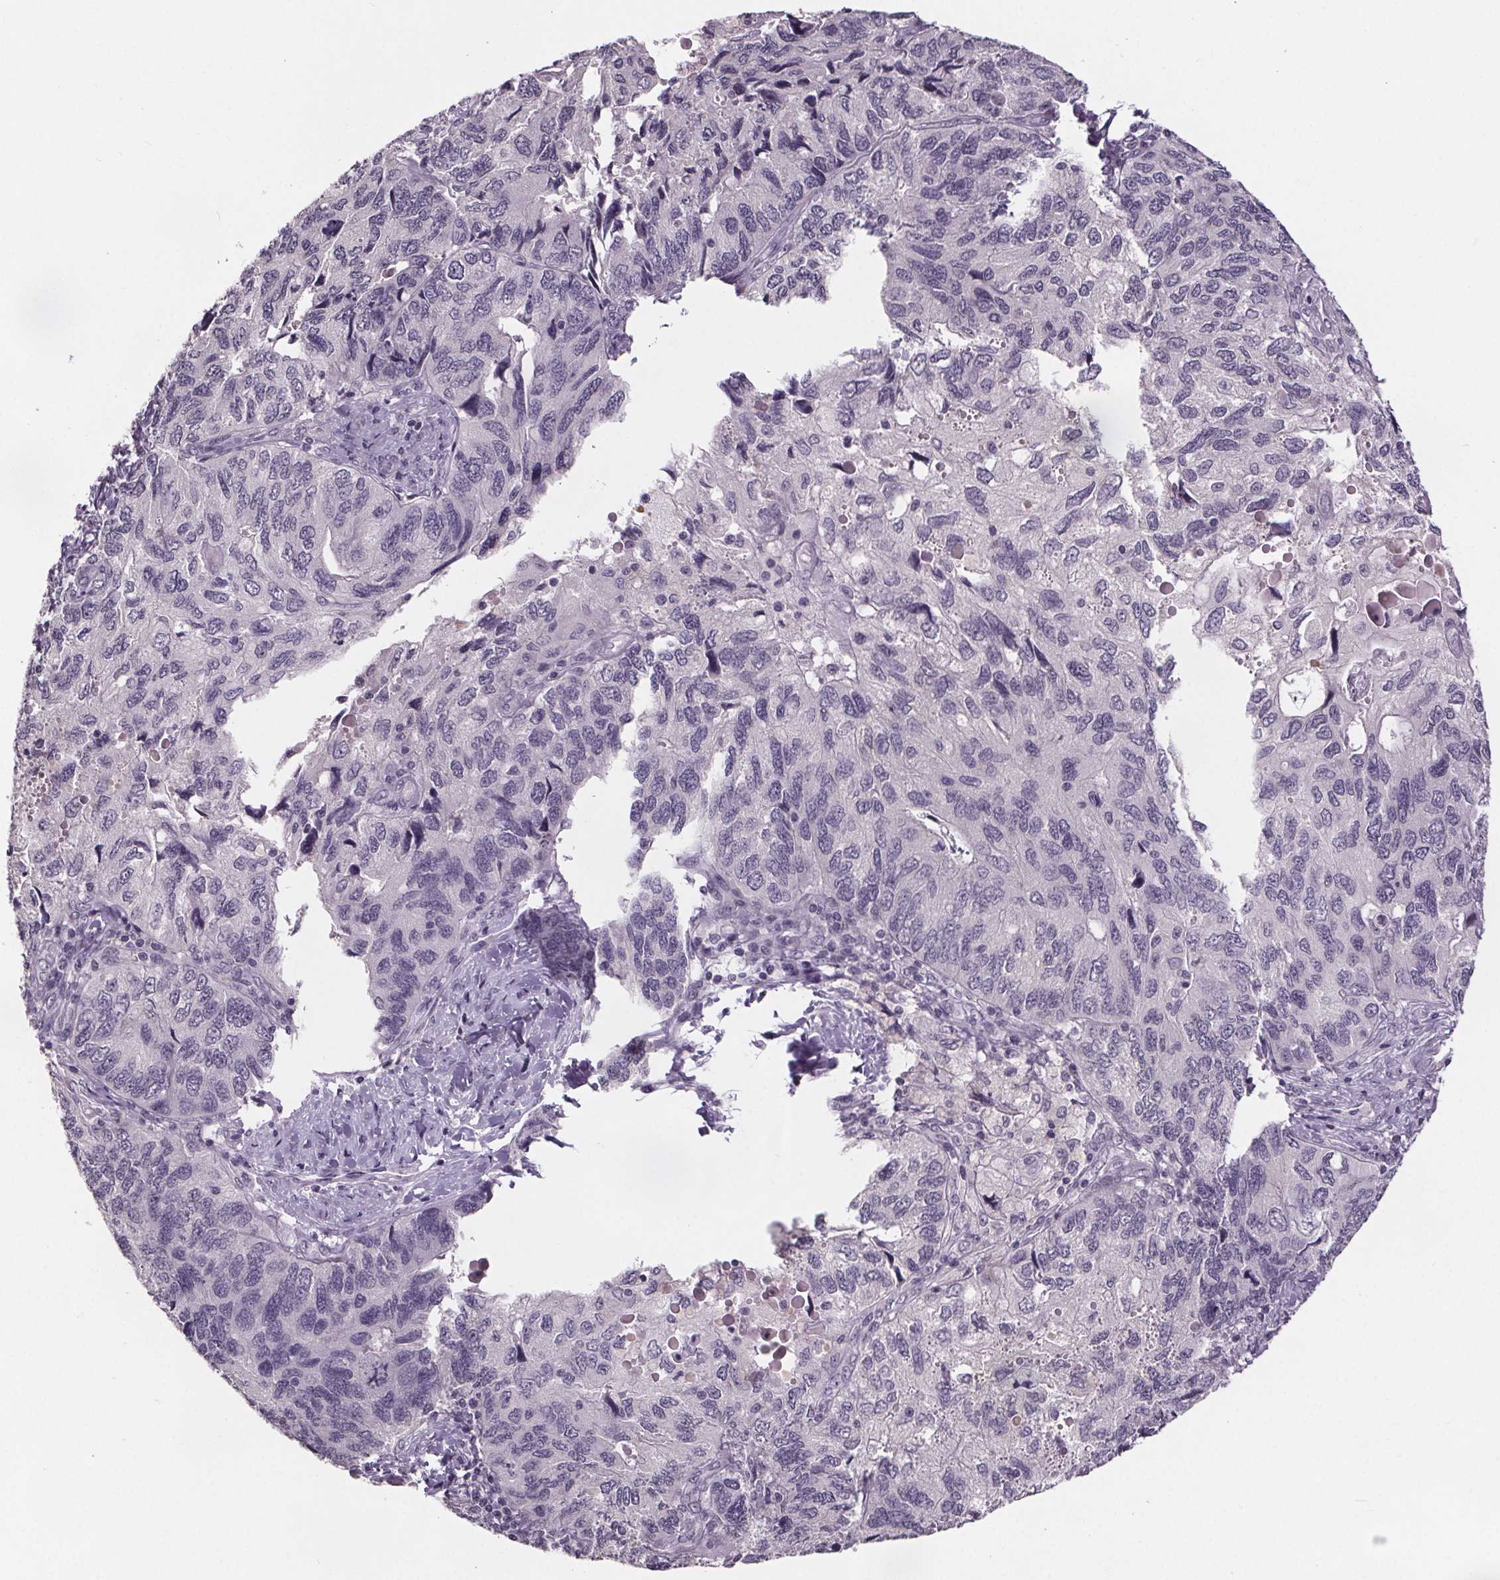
{"staining": {"intensity": "negative", "quantity": "none", "location": "none"}, "tissue": "endometrial cancer", "cell_type": "Tumor cells", "image_type": "cancer", "snomed": [{"axis": "morphology", "description": "Carcinoma, NOS"}, {"axis": "topography", "description": "Uterus"}], "caption": "Immunohistochemistry of human endometrial cancer (carcinoma) exhibits no positivity in tumor cells.", "gene": "NKX6-1", "patient": {"sex": "female", "age": 76}}